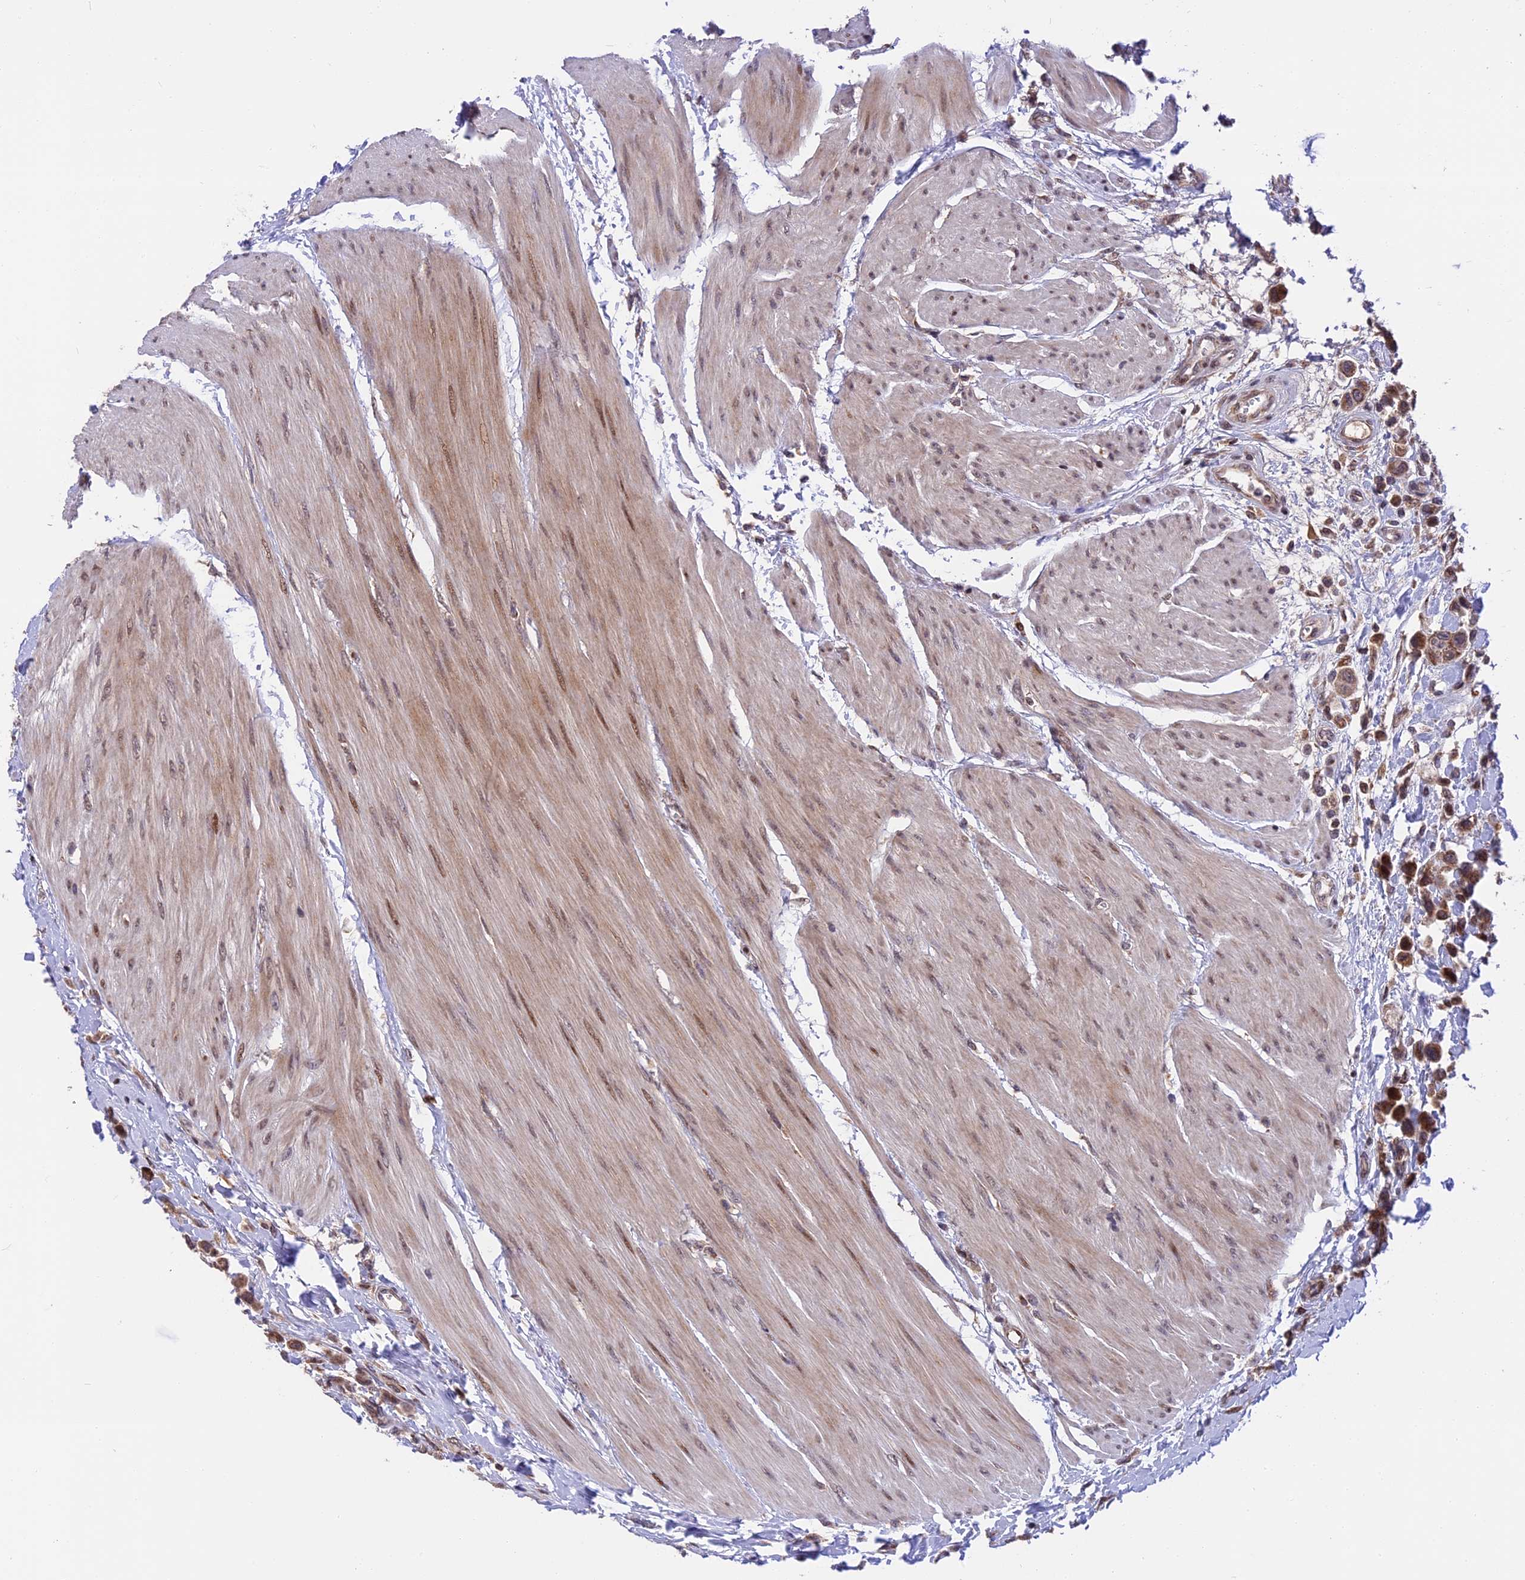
{"staining": {"intensity": "moderate", "quantity": "25%-75%", "location": "cytoplasmic/membranous"}, "tissue": "urothelial cancer", "cell_type": "Tumor cells", "image_type": "cancer", "snomed": [{"axis": "morphology", "description": "Urothelial carcinoma, High grade"}, {"axis": "topography", "description": "Urinary bladder"}], "caption": "This histopathology image displays urothelial carcinoma (high-grade) stained with immunohistochemistry to label a protein in brown. The cytoplasmic/membranous of tumor cells show moderate positivity for the protein. Nuclei are counter-stained blue.", "gene": "RERGL", "patient": {"sex": "male", "age": 50}}